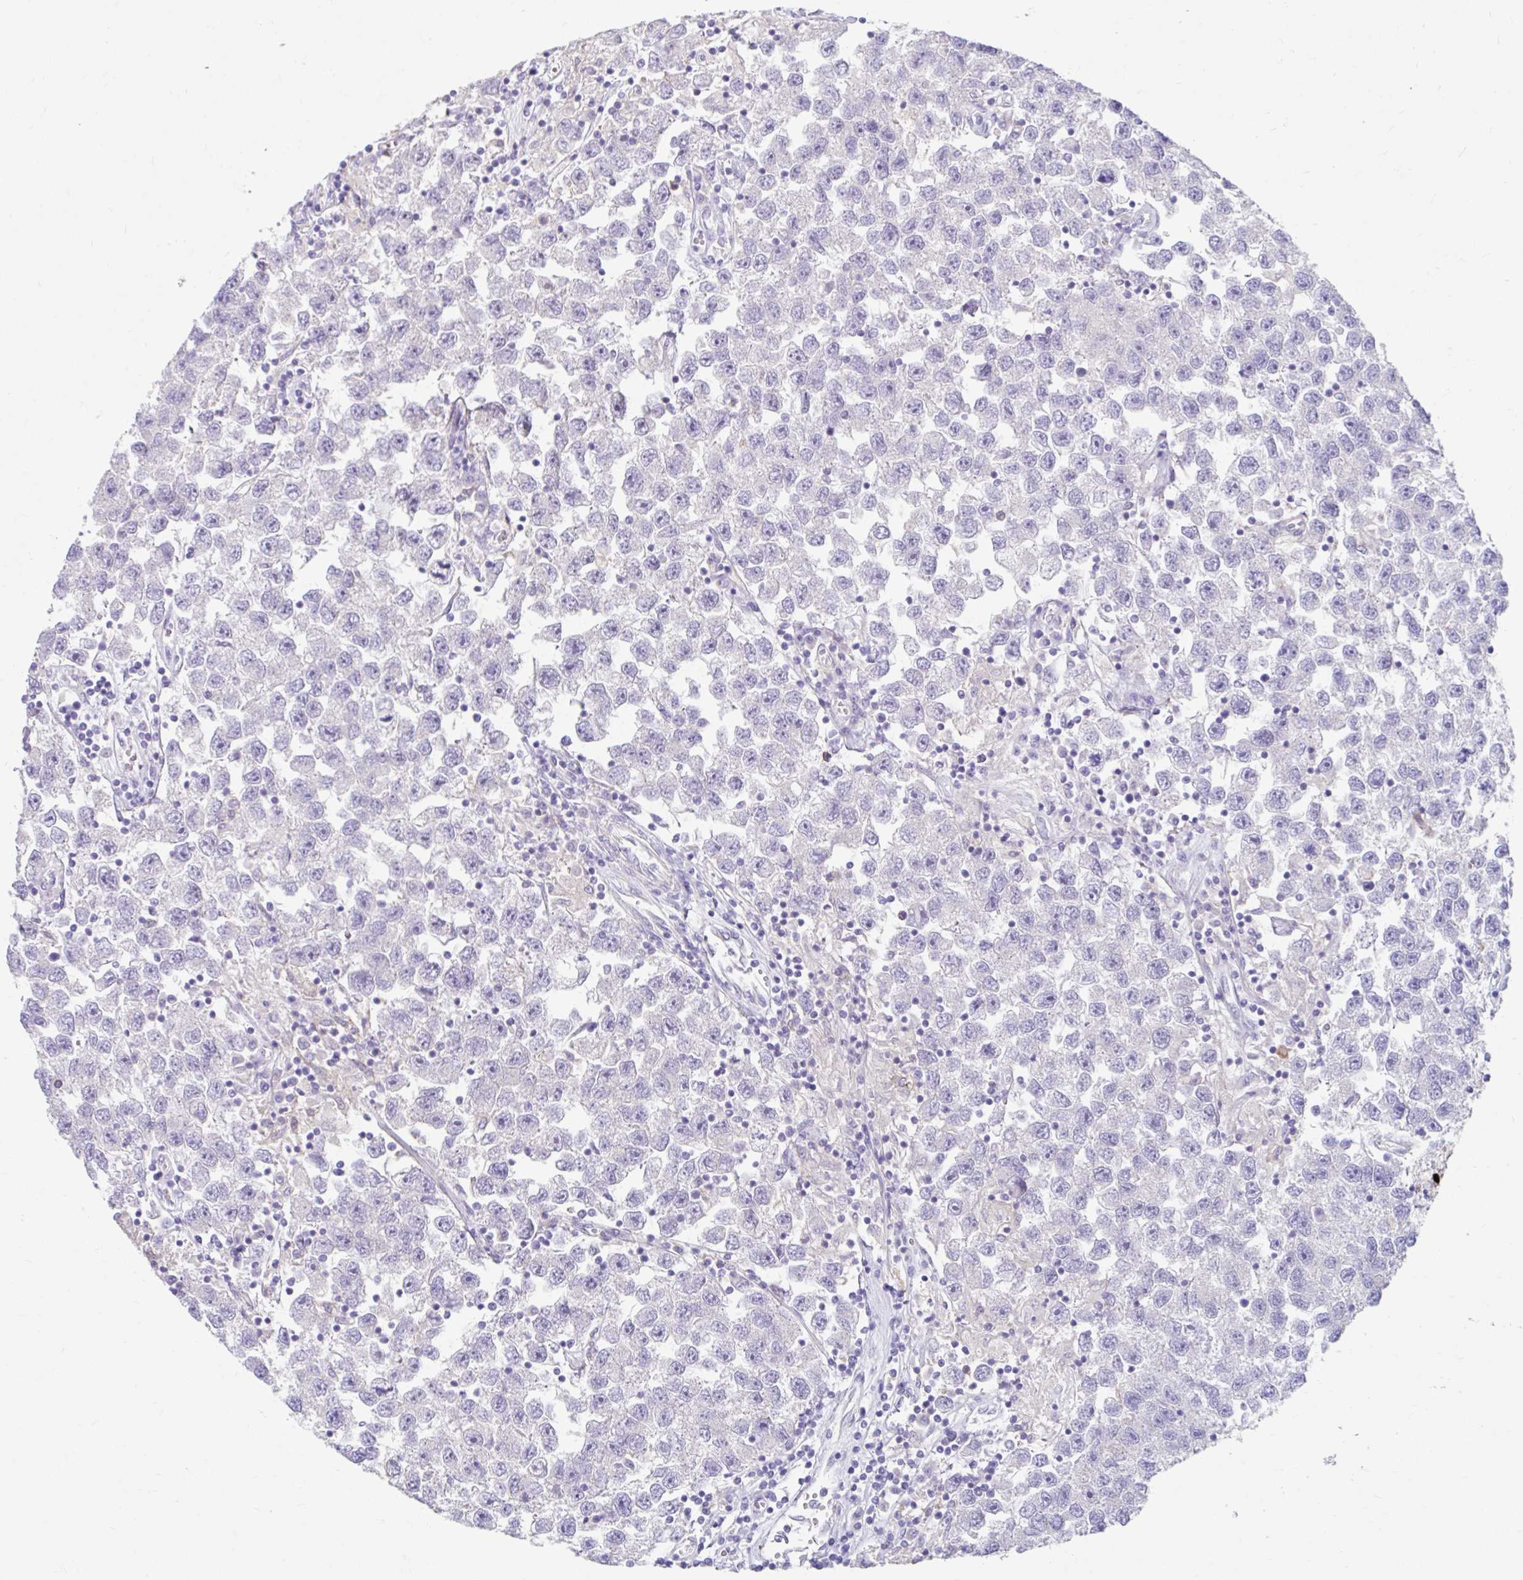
{"staining": {"intensity": "negative", "quantity": "none", "location": "none"}, "tissue": "testis cancer", "cell_type": "Tumor cells", "image_type": "cancer", "snomed": [{"axis": "morphology", "description": "Seminoma, NOS"}, {"axis": "topography", "description": "Testis"}], "caption": "A high-resolution photomicrograph shows IHC staining of testis seminoma, which reveals no significant staining in tumor cells.", "gene": "ZNF33A", "patient": {"sex": "male", "age": 26}}